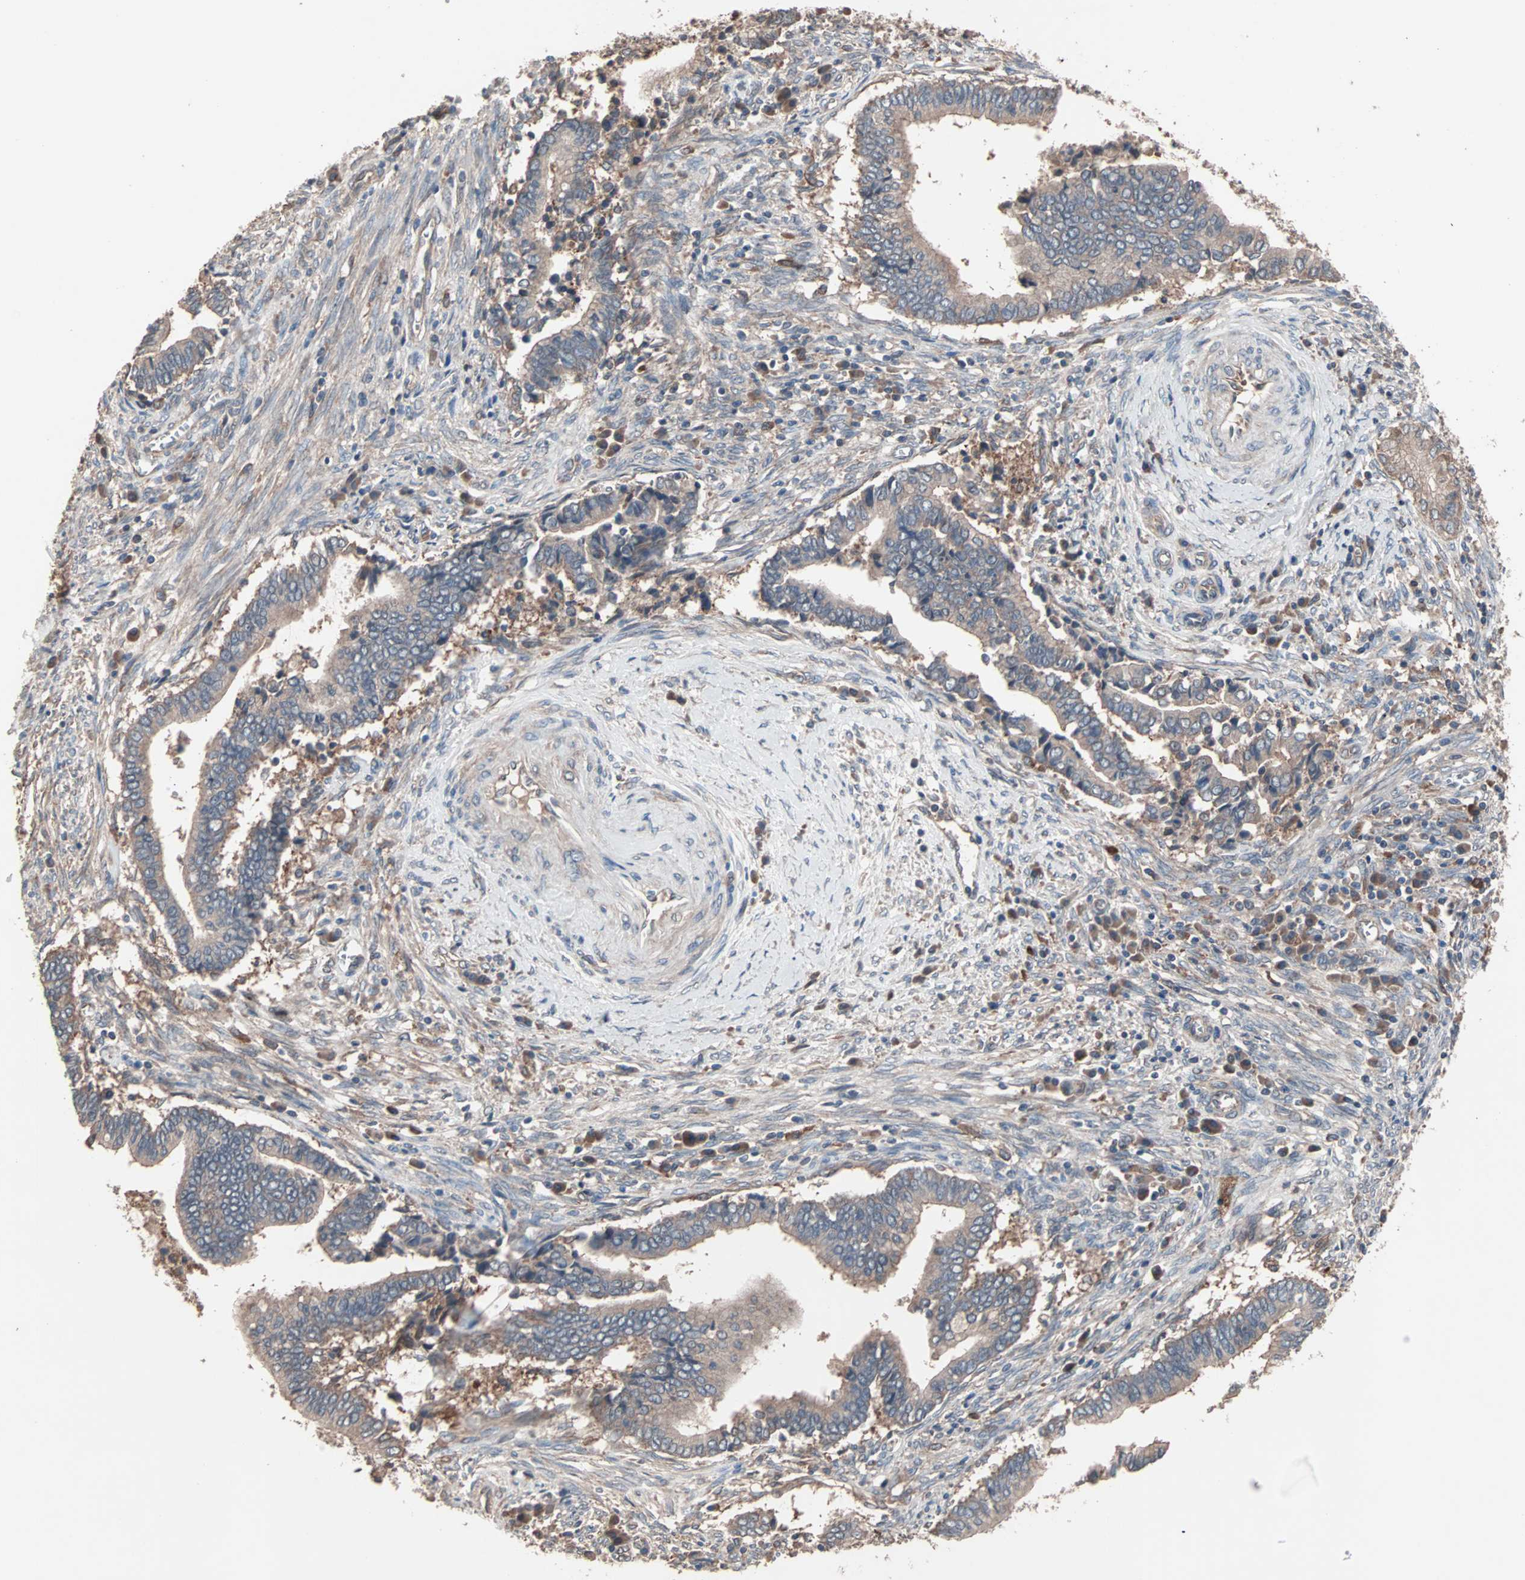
{"staining": {"intensity": "weak", "quantity": ">75%", "location": "cytoplasmic/membranous"}, "tissue": "cervical cancer", "cell_type": "Tumor cells", "image_type": "cancer", "snomed": [{"axis": "morphology", "description": "Adenocarcinoma, NOS"}, {"axis": "topography", "description": "Cervix"}], "caption": "A histopathology image showing weak cytoplasmic/membranous positivity in approximately >75% of tumor cells in adenocarcinoma (cervical), as visualized by brown immunohistochemical staining.", "gene": "ATG7", "patient": {"sex": "female", "age": 44}}